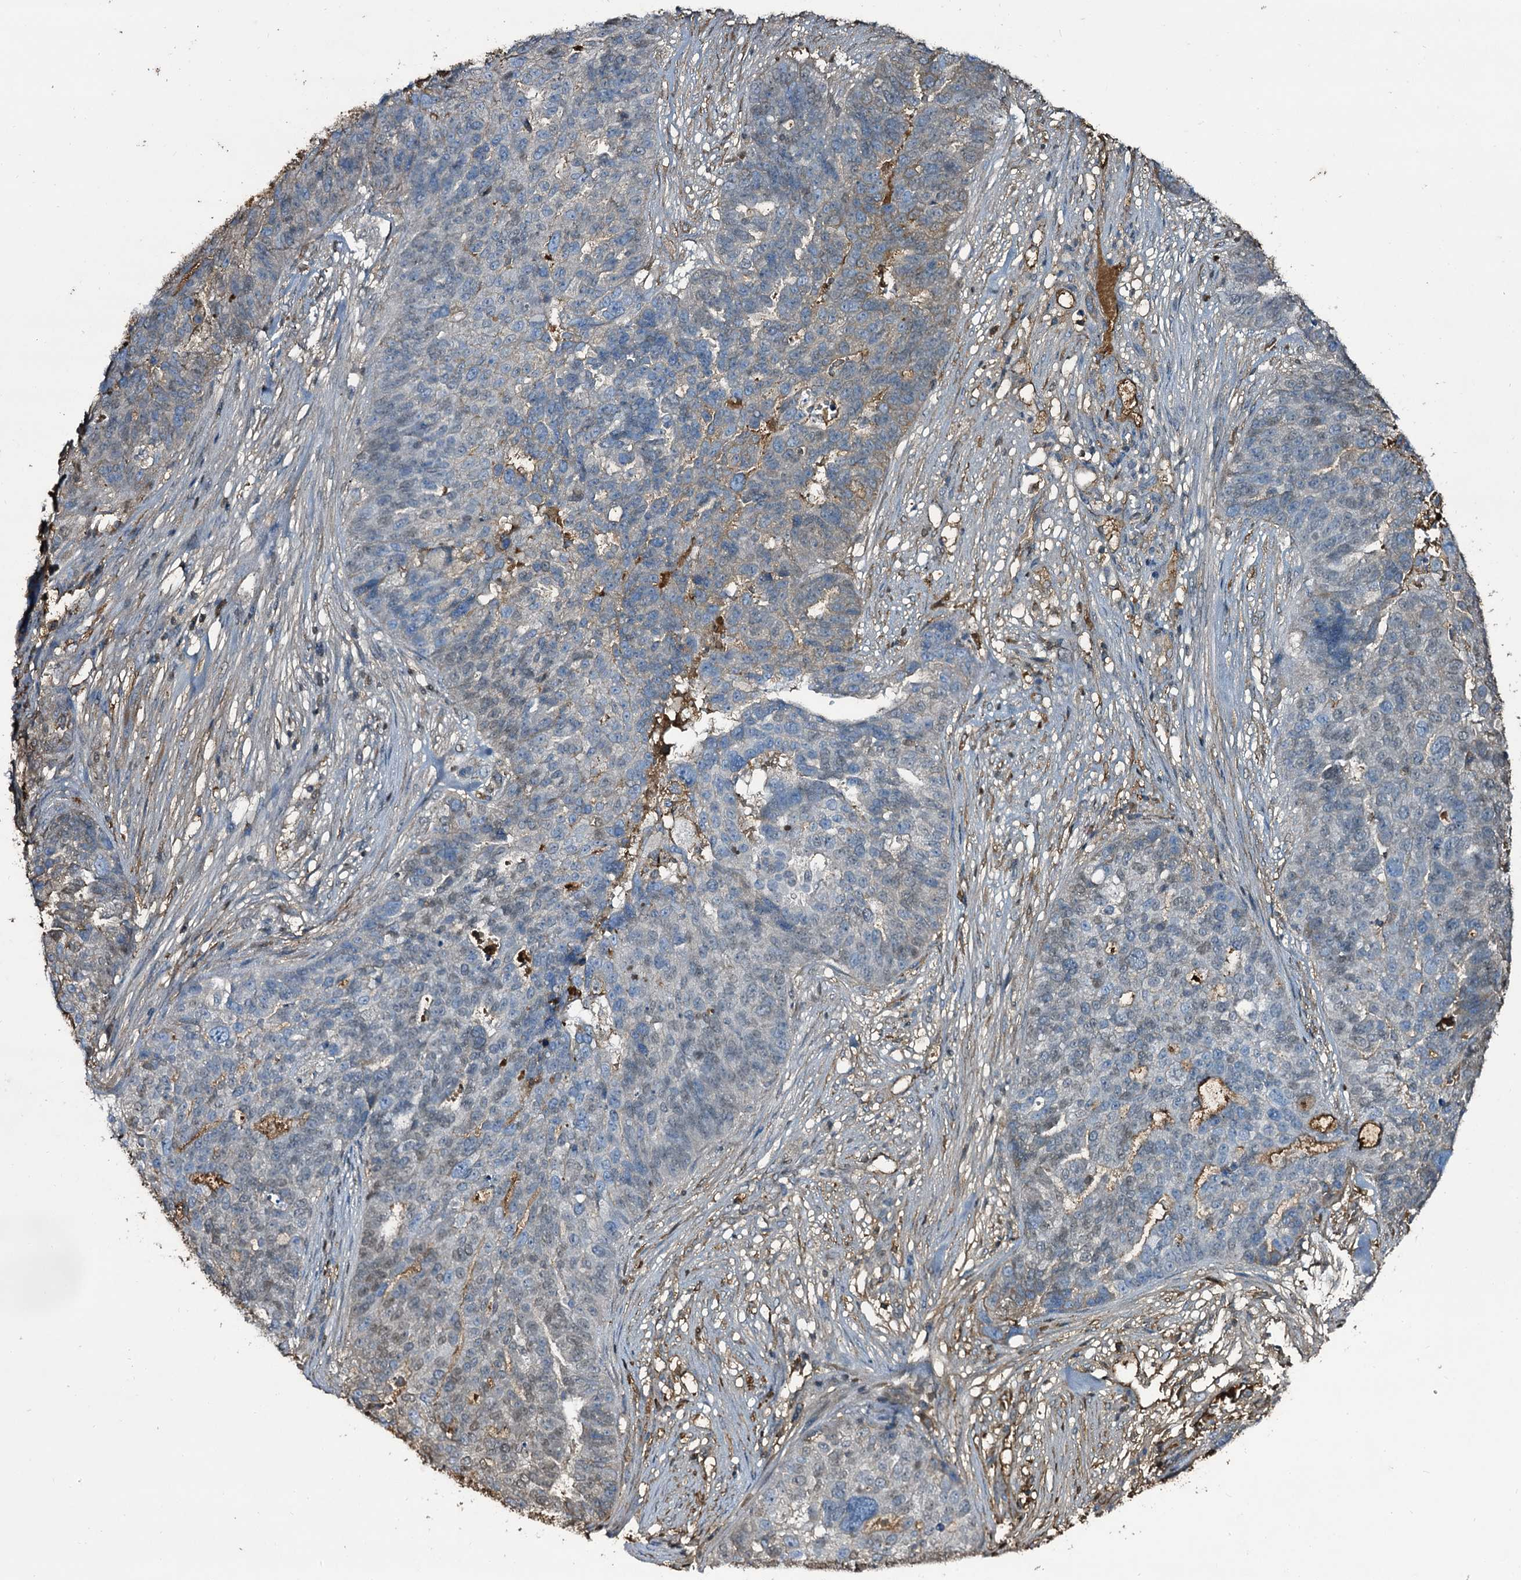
{"staining": {"intensity": "weak", "quantity": "<25%", "location": "cytoplasmic/membranous"}, "tissue": "ovarian cancer", "cell_type": "Tumor cells", "image_type": "cancer", "snomed": [{"axis": "morphology", "description": "Cystadenocarcinoma, serous, NOS"}, {"axis": "topography", "description": "Ovary"}], "caption": "Immunohistochemistry (IHC) of human ovarian cancer (serous cystadenocarcinoma) demonstrates no staining in tumor cells.", "gene": "EDN1", "patient": {"sex": "female", "age": 59}}